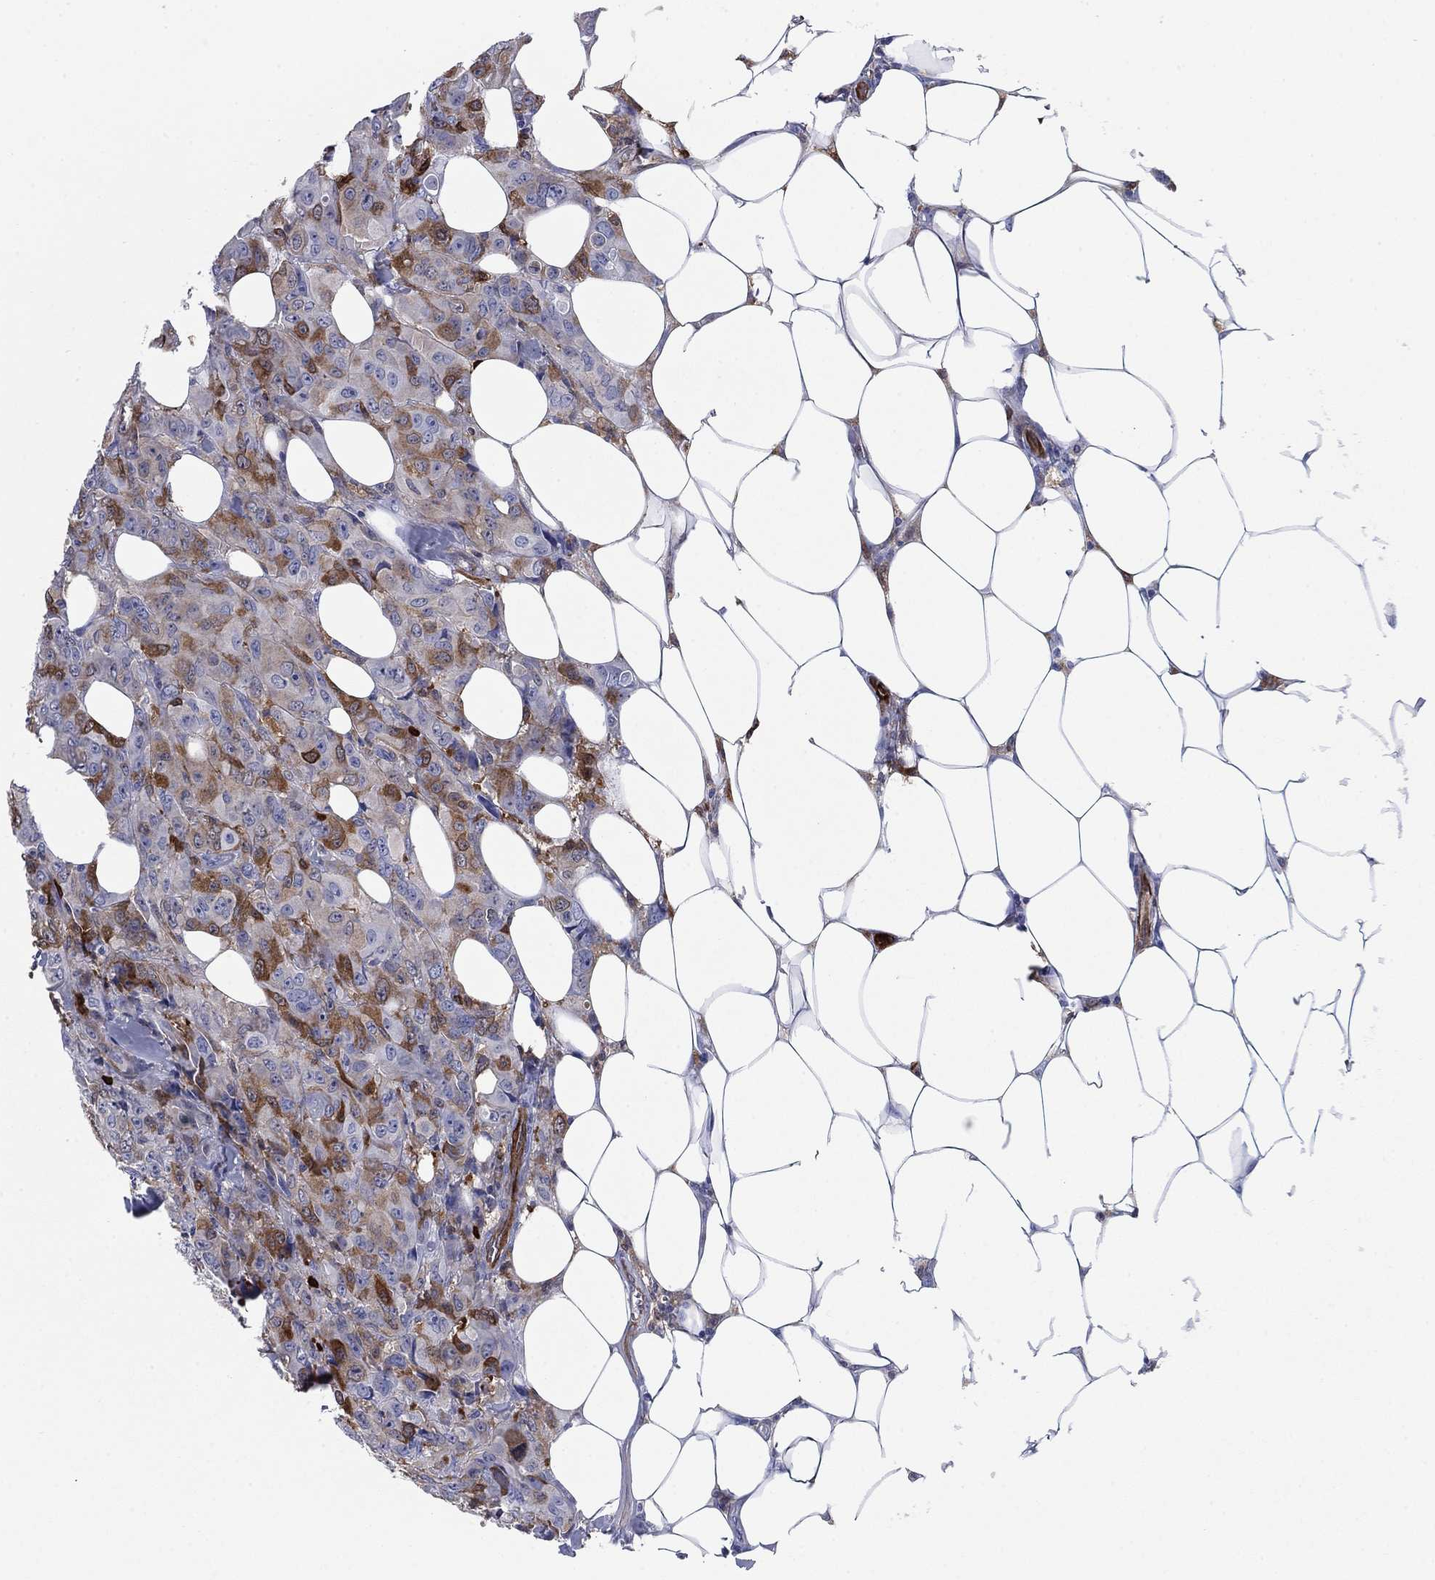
{"staining": {"intensity": "strong", "quantity": "<25%", "location": "cytoplasmic/membranous"}, "tissue": "breast cancer", "cell_type": "Tumor cells", "image_type": "cancer", "snomed": [{"axis": "morphology", "description": "Duct carcinoma"}, {"axis": "topography", "description": "Breast"}], "caption": "A brown stain shows strong cytoplasmic/membranous expression of a protein in breast cancer (intraductal carcinoma) tumor cells.", "gene": "STMN1", "patient": {"sex": "female", "age": 43}}